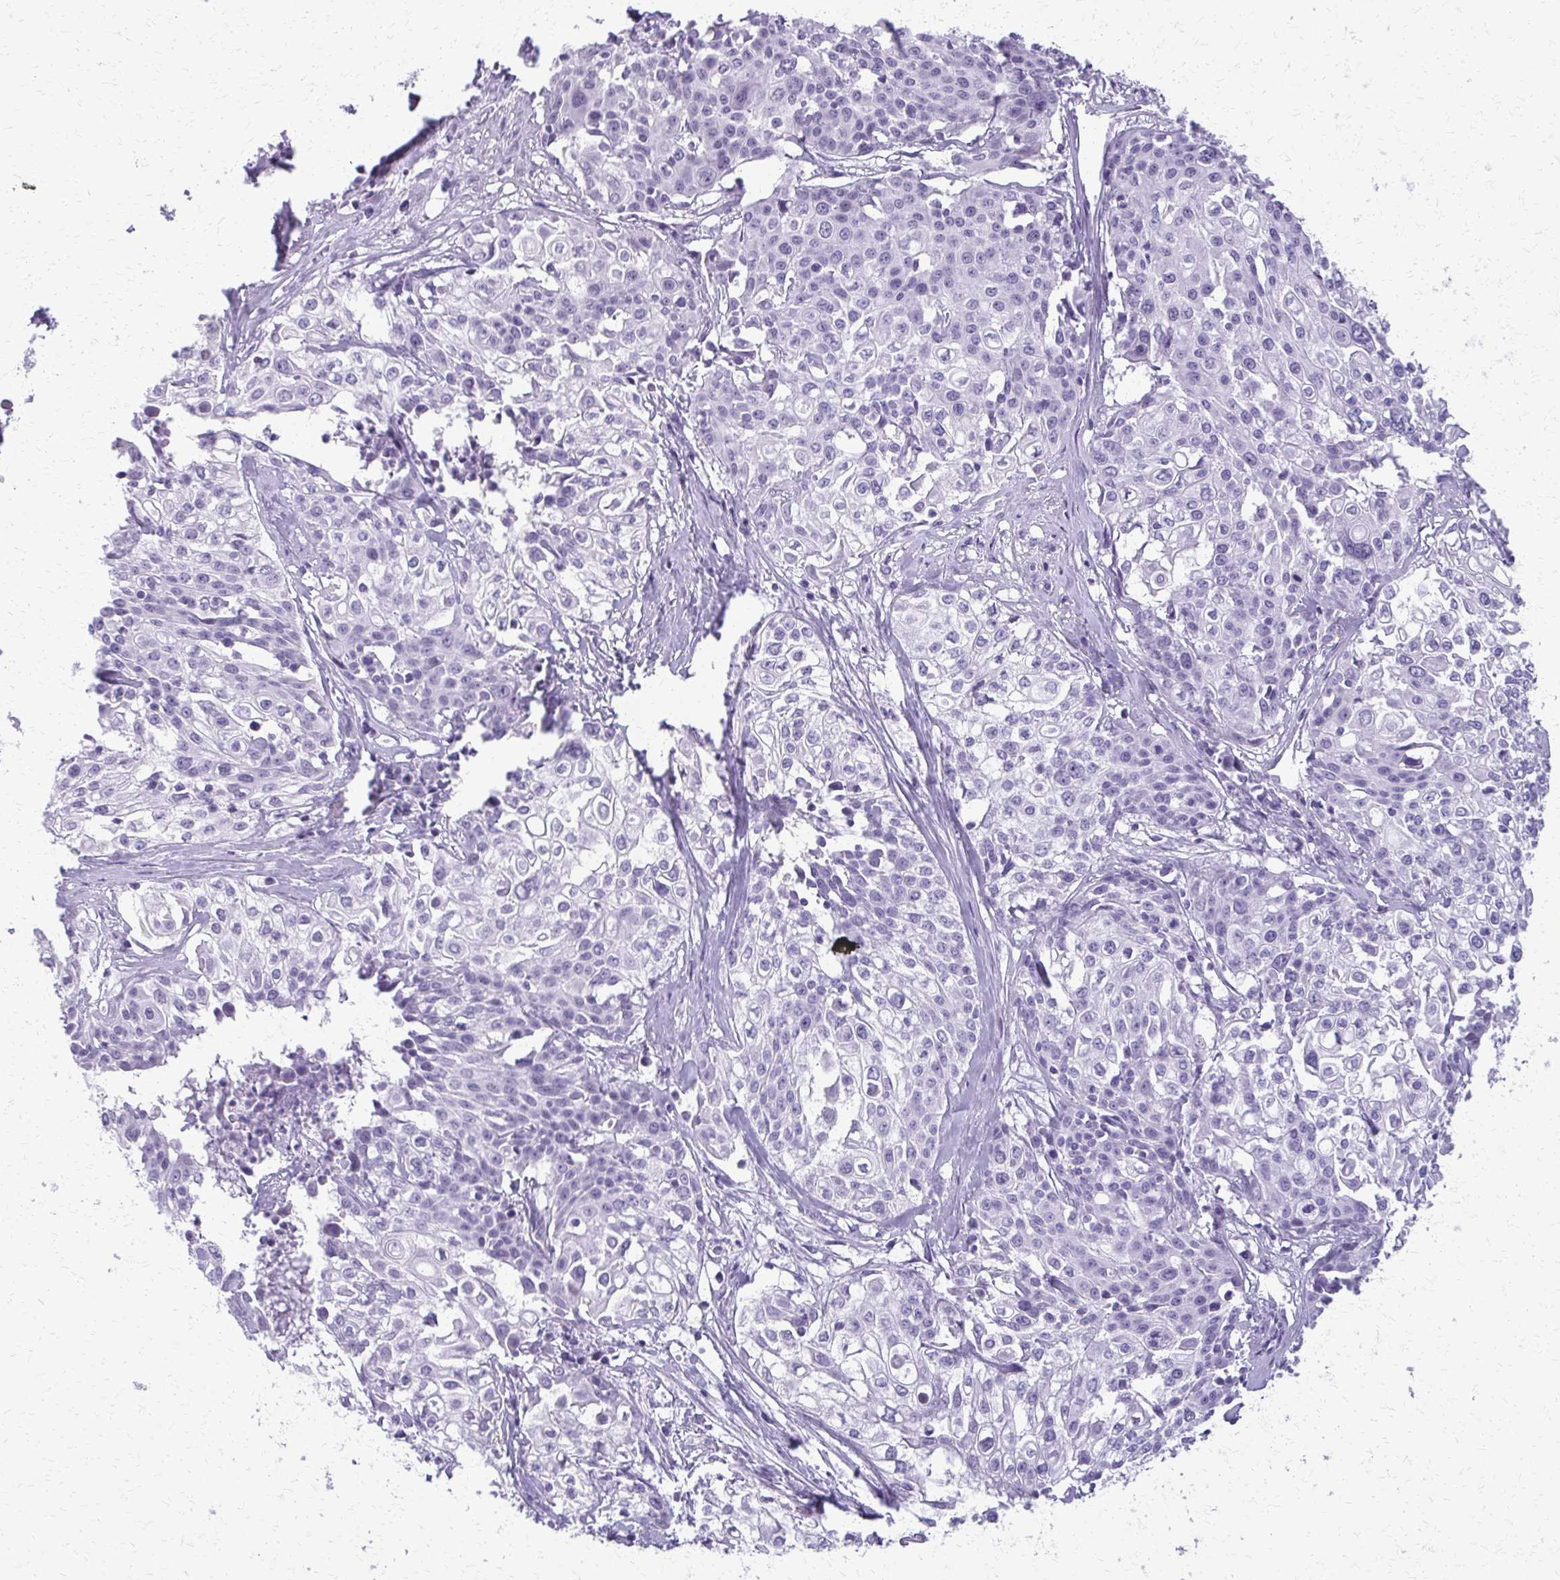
{"staining": {"intensity": "negative", "quantity": "none", "location": "none"}, "tissue": "cervical cancer", "cell_type": "Tumor cells", "image_type": "cancer", "snomed": [{"axis": "morphology", "description": "Squamous cell carcinoma, NOS"}, {"axis": "topography", "description": "Cervix"}], "caption": "High power microscopy image of an IHC image of cervical squamous cell carcinoma, revealing no significant positivity in tumor cells.", "gene": "FAM162B", "patient": {"sex": "female", "age": 39}}